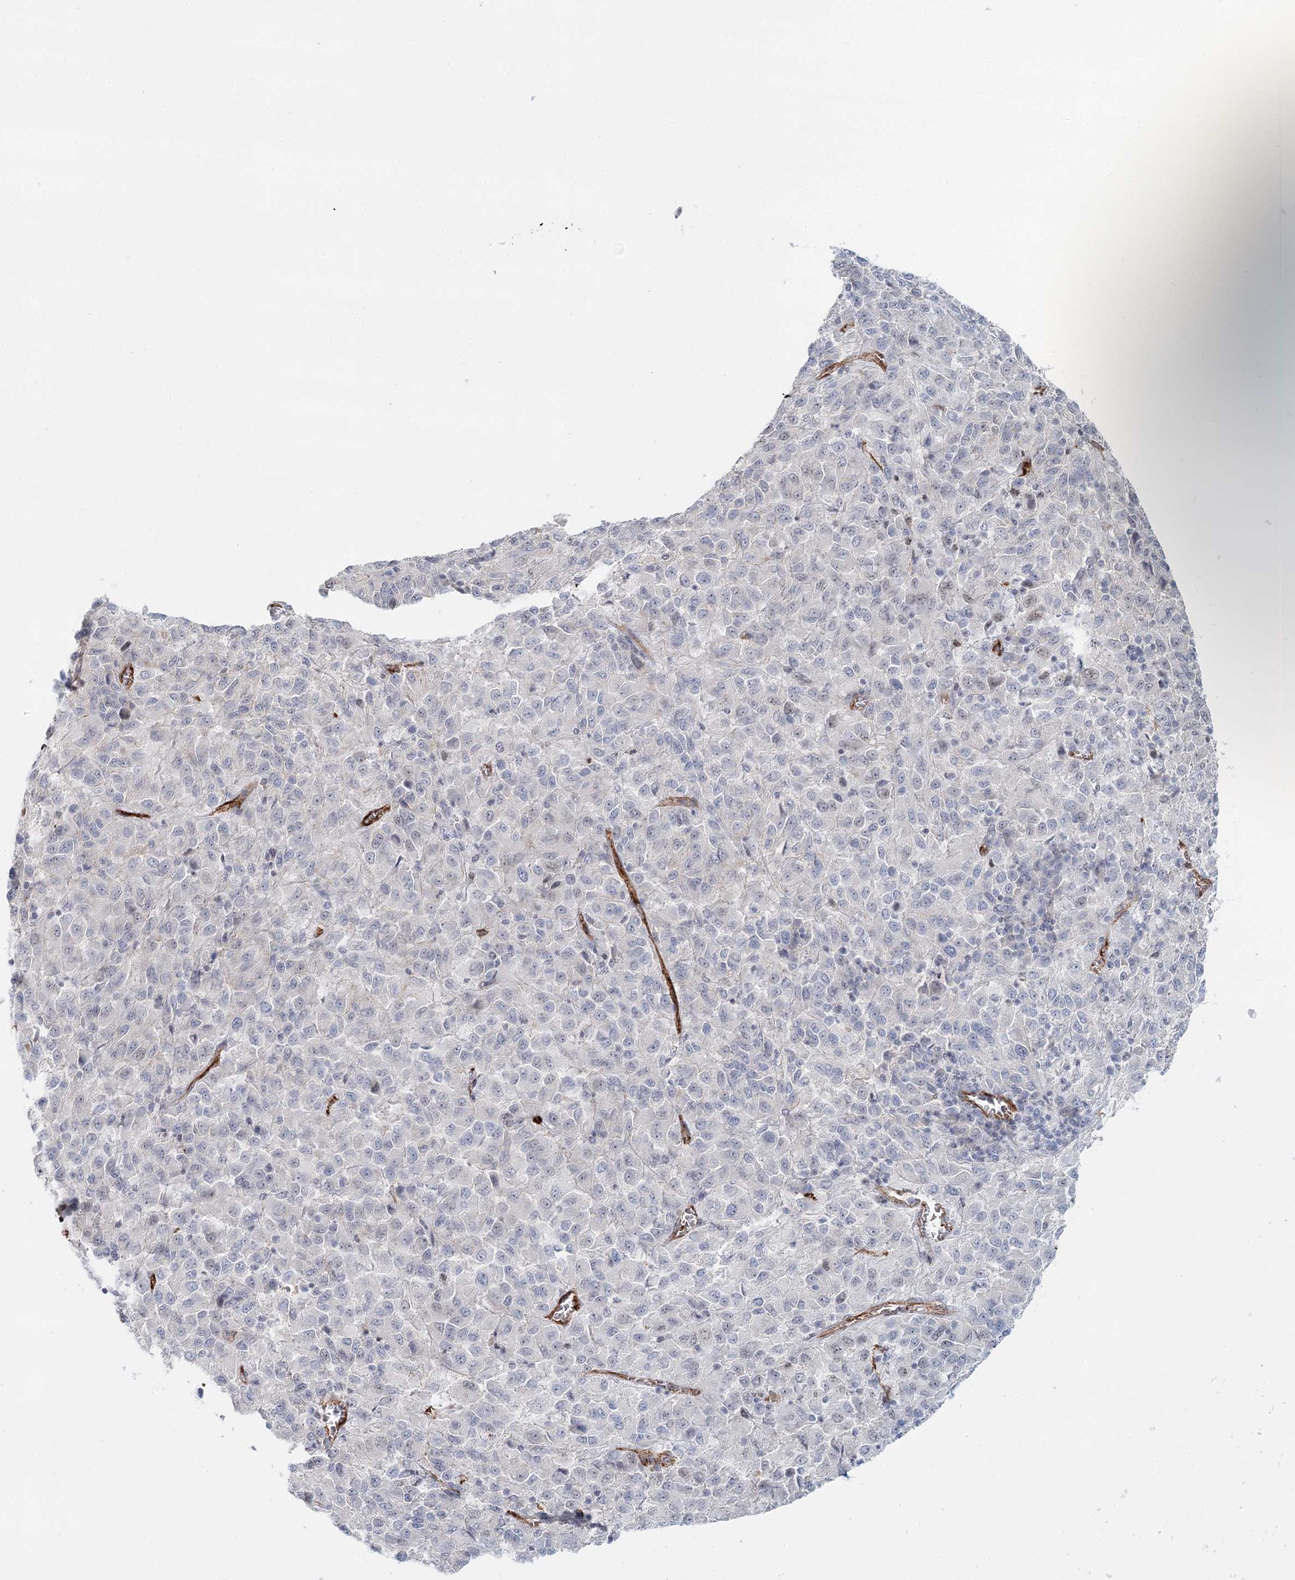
{"staining": {"intensity": "negative", "quantity": "none", "location": "none"}, "tissue": "melanoma", "cell_type": "Tumor cells", "image_type": "cancer", "snomed": [{"axis": "morphology", "description": "Malignant melanoma, Metastatic site"}, {"axis": "topography", "description": "Lung"}], "caption": "An image of malignant melanoma (metastatic site) stained for a protein shows no brown staining in tumor cells.", "gene": "ZFYVE28", "patient": {"sex": "male", "age": 64}}